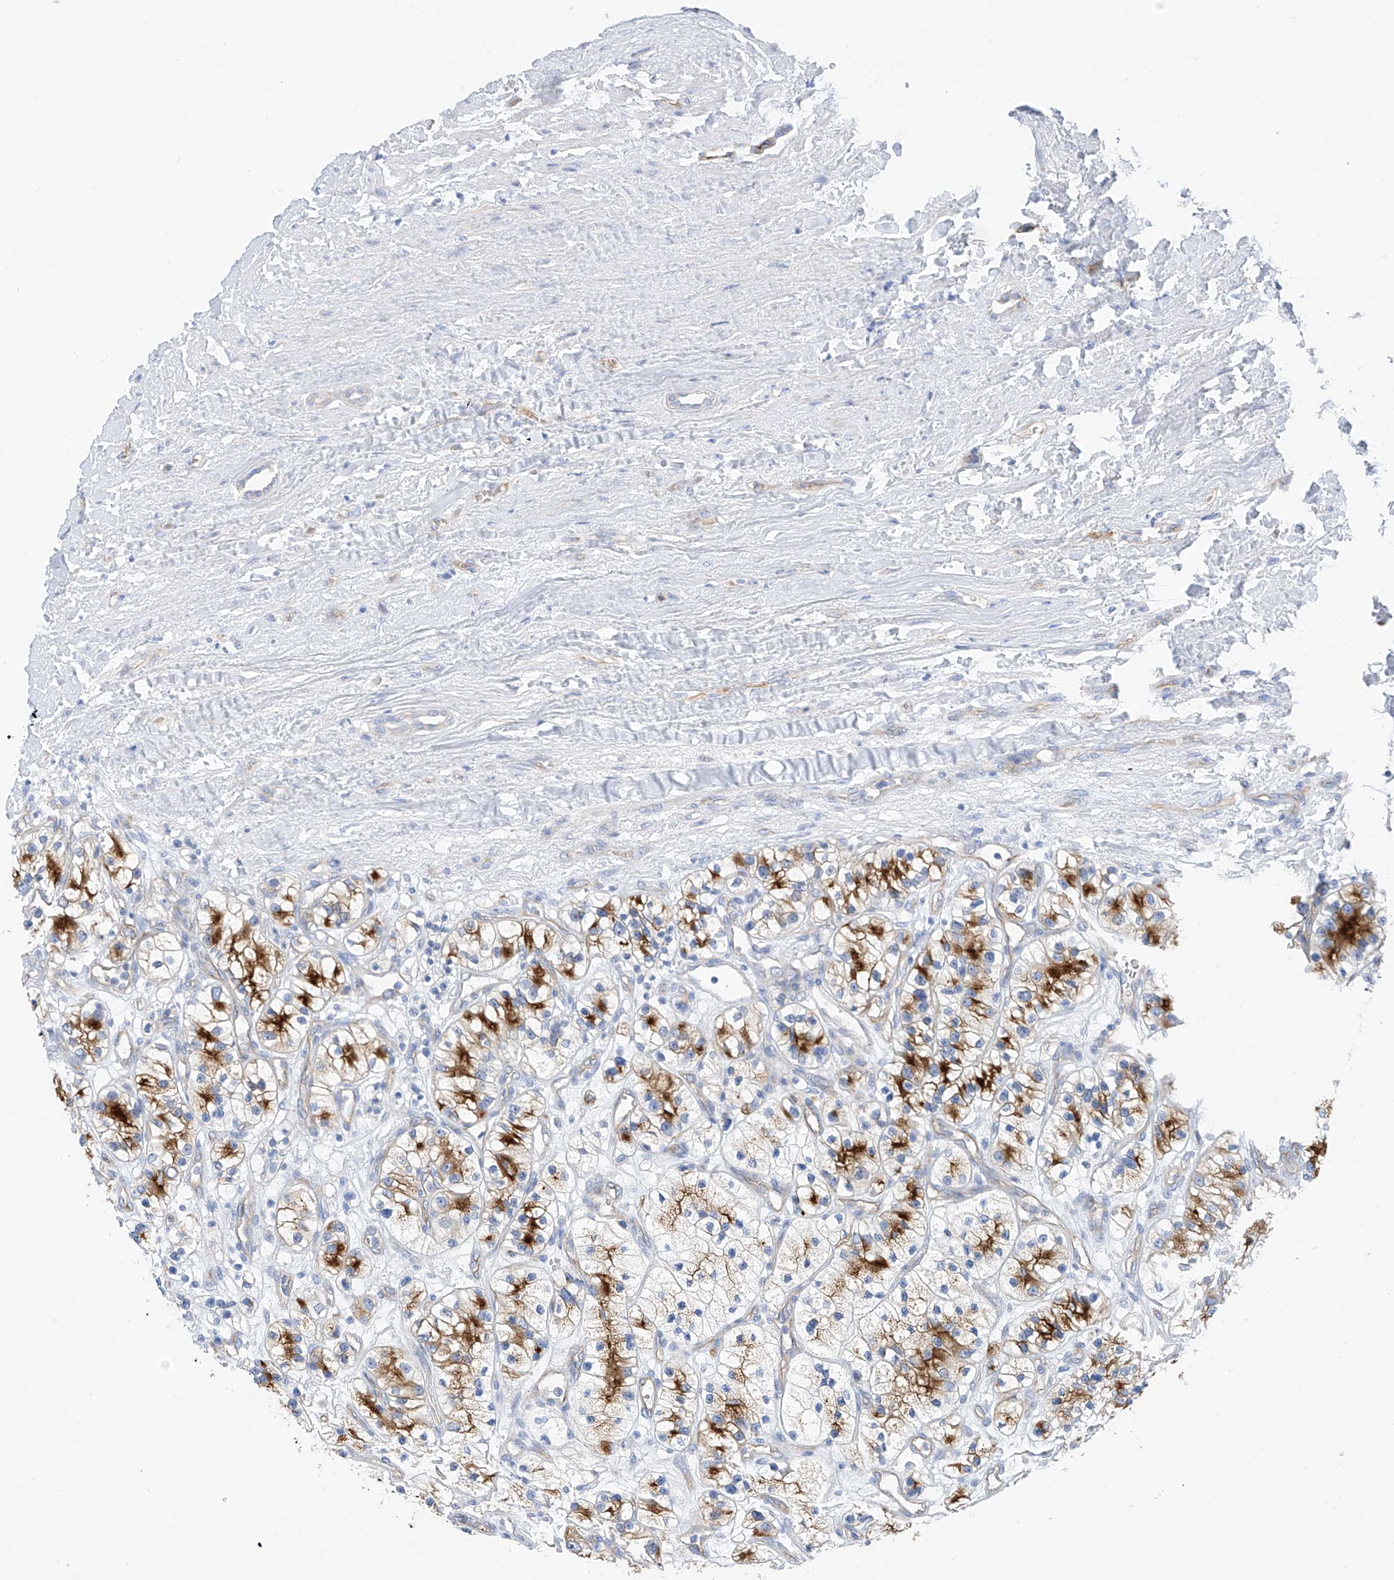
{"staining": {"intensity": "strong", "quantity": "<25%", "location": "cytoplasmic/membranous"}, "tissue": "renal cancer", "cell_type": "Tumor cells", "image_type": "cancer", "snomed": [{"axis": "morphology", "description": "Adenocarcinoma, NOS"}, {"axis": "topography", "description": "Kidney"}], "caption": "The immunohistochemical stain shows strong cytoplasmic/membranous staining in tumor cells of adenocarcinoma (renal) tissue.", "gene": "ITGA9", "patient": {"sex": "female", "age": 57}}